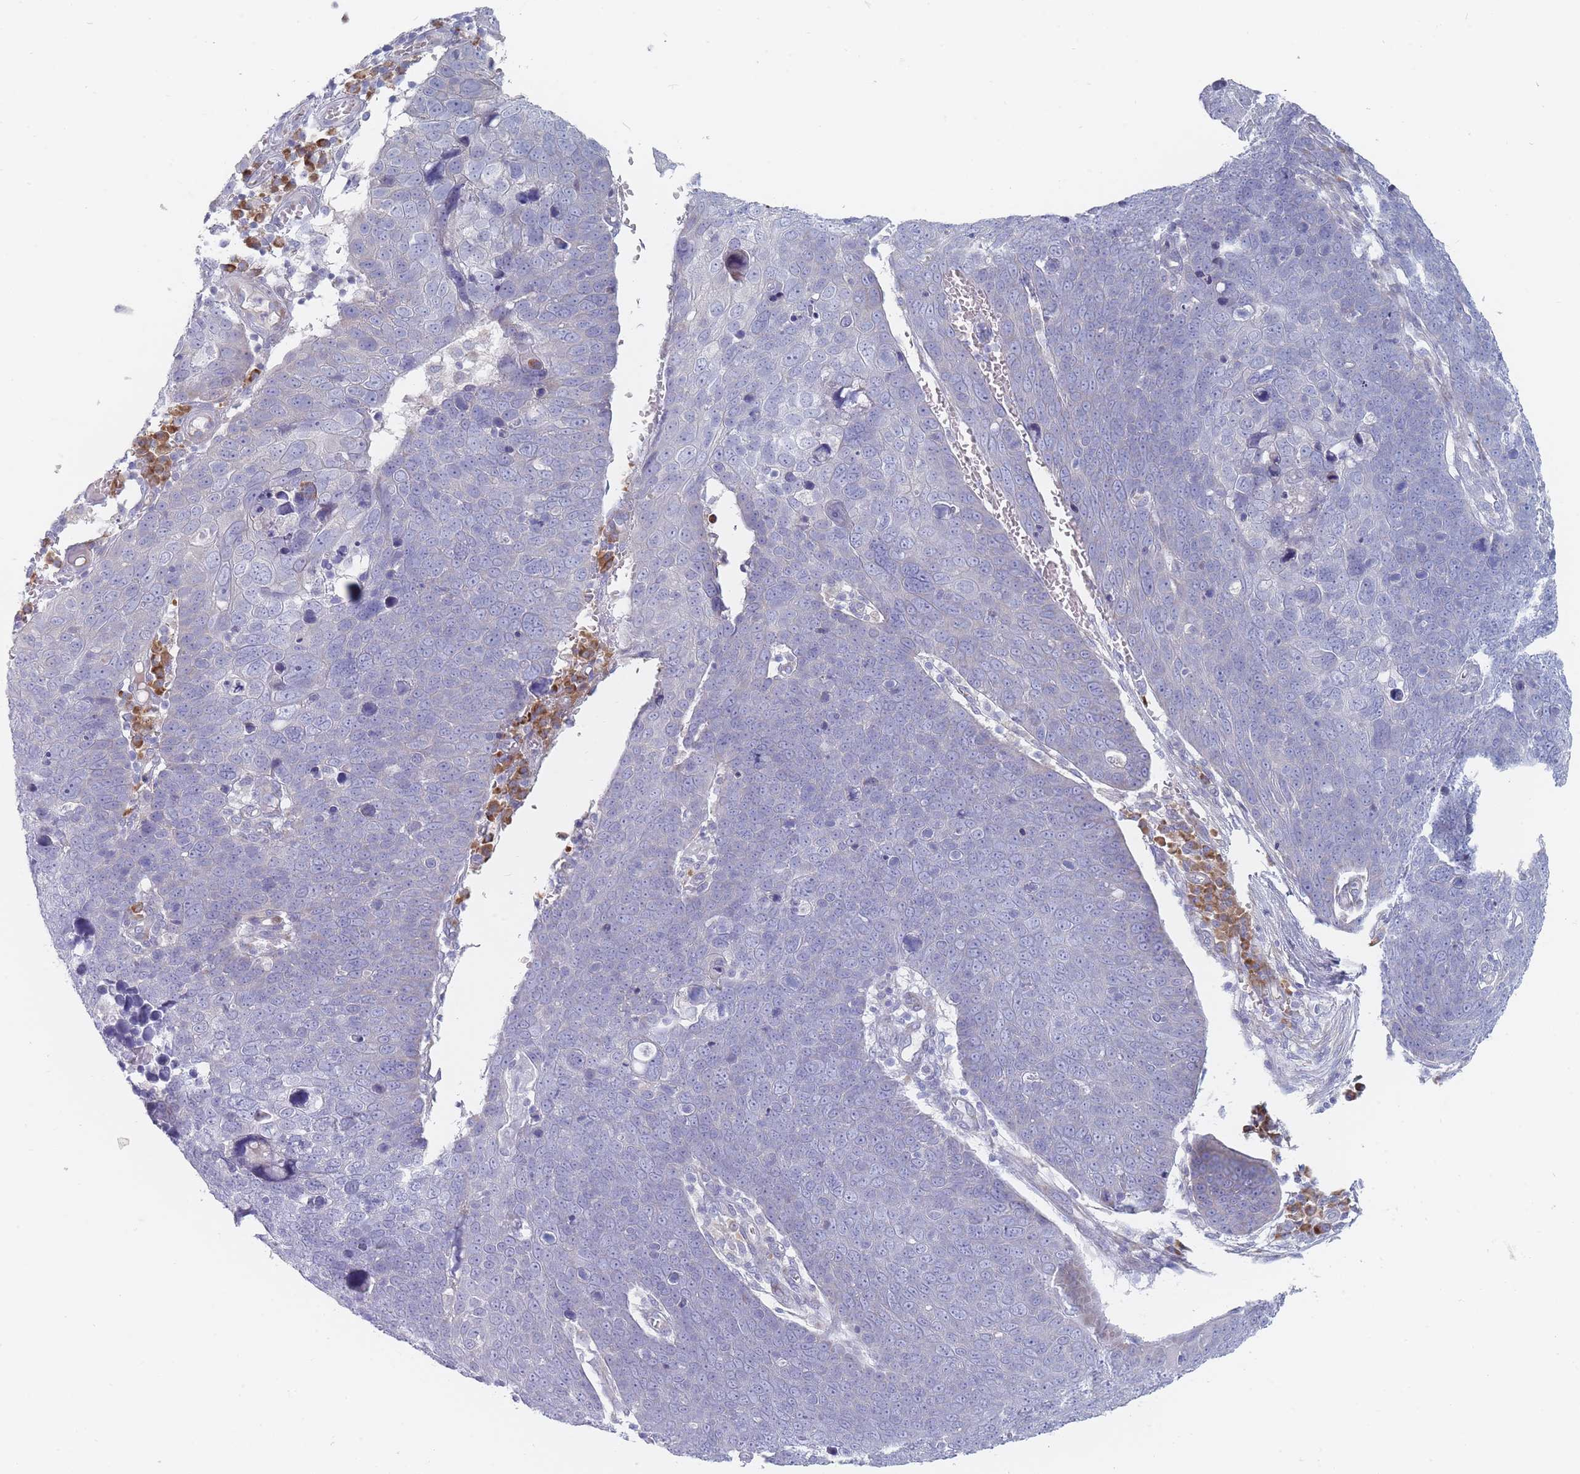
{"staining": {"intensity": "negative", "quantity": "none", "location": "none"}, "tissue": "skin cancer", "cell_type": "Tumor cells", "image_type": "cancer", "snomed": [{"axis": "morphology", "description": "Squamous cell carcinoma, NOS"}, {"axis": "topography", "description": "Skin"}], "caption": "The photomicrograph exhibits no significant expression in tumor cells of skin cancer (squamous cell carcinoma).", "gene": "SPATS1", "patient": {"sex": "male", "age": 71}}